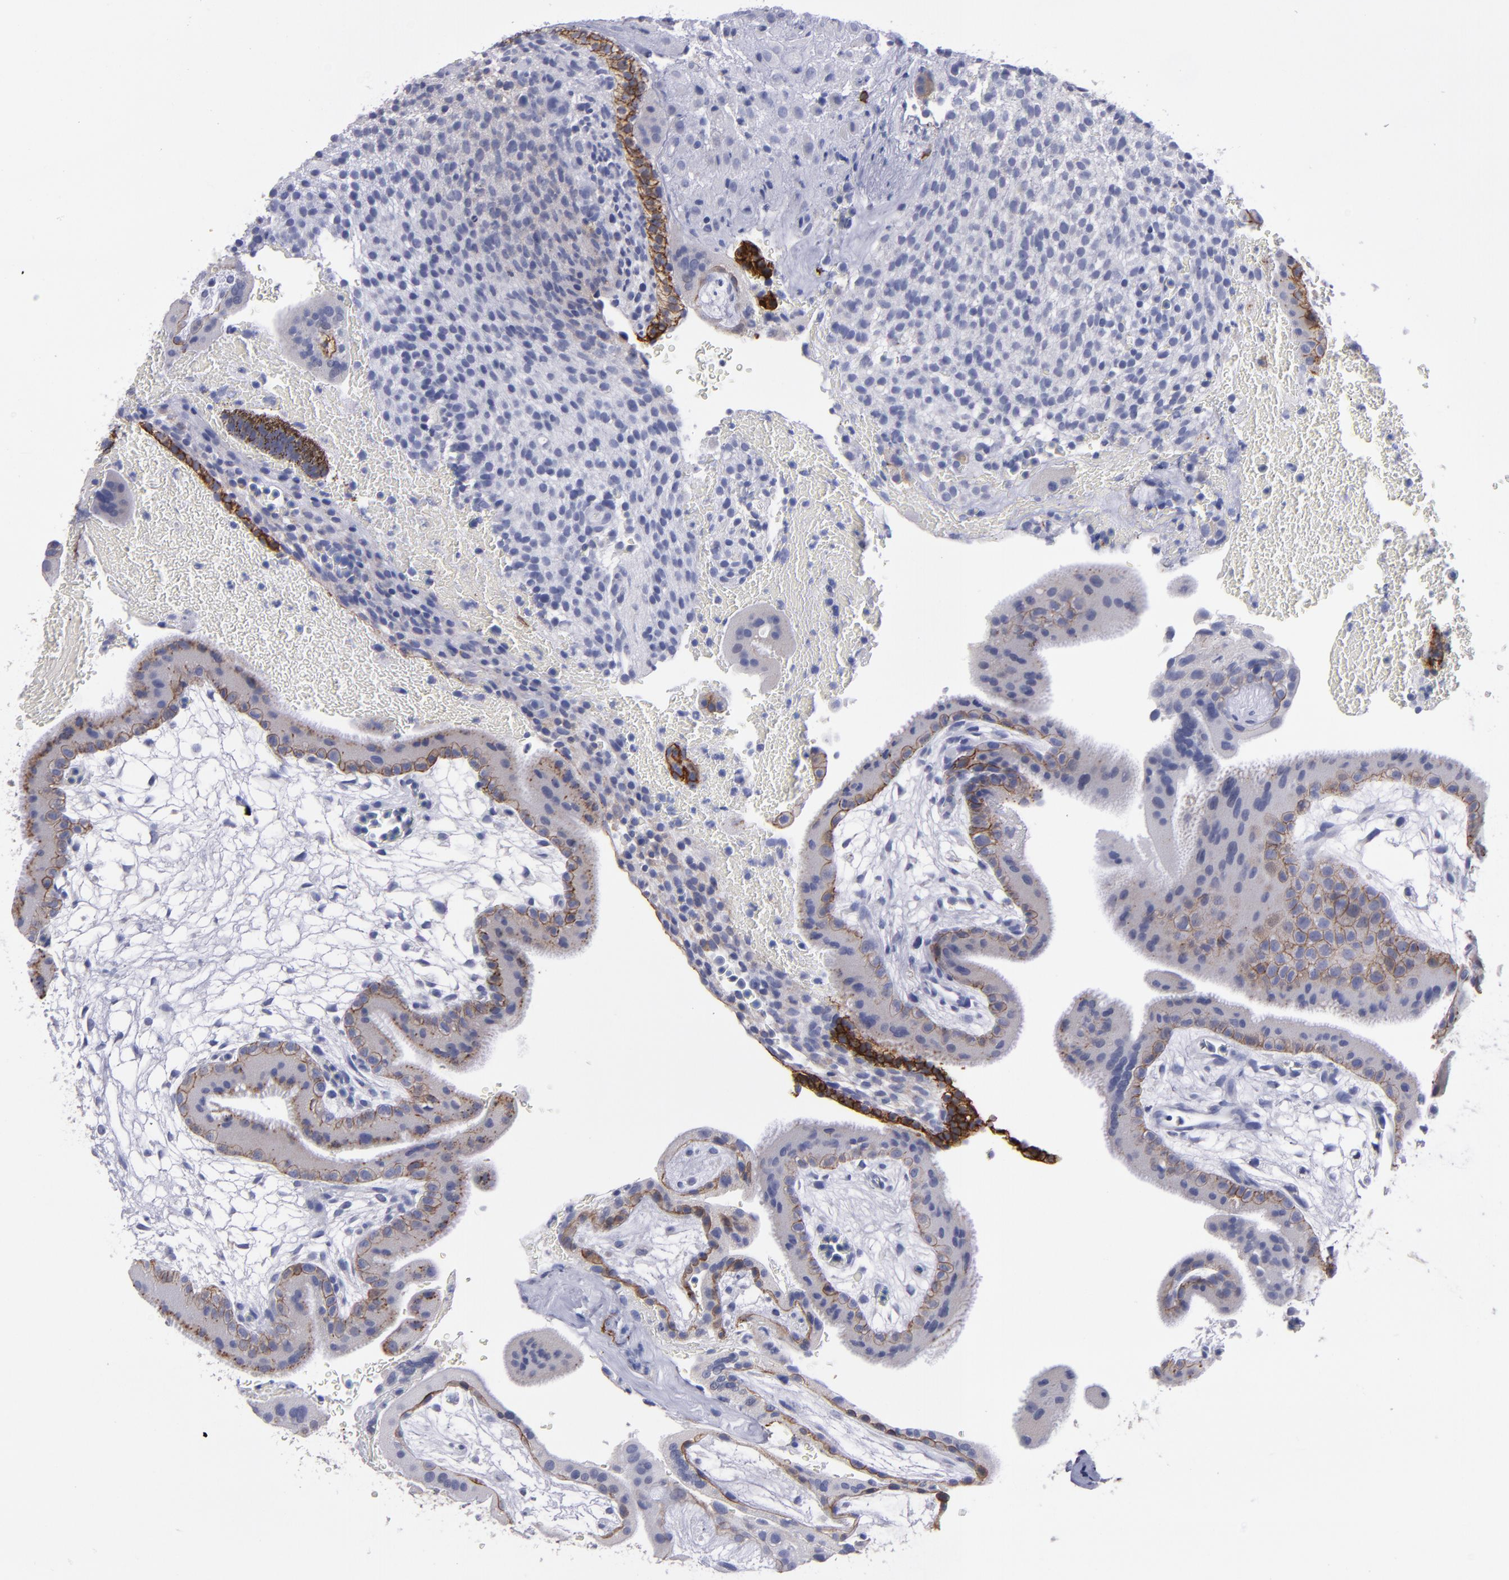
{"staining": {"intensity": "negative", "quantity": "none", "location": "none"}, "tissue": "placenta", "cell_type": "Decidual cells", "image_type": "normal", "snomed": [{"axis": "morphology", "description": "Normal tissue, NOS"}, {"axis": "topography", "description": "Placenta"}], "caption": "Decidual cells are negative for brown protein staining in unremarkable placenta. (DAB (3,3'-diaminobenzidine) IHC visualized using brightfield microscopy, high magnification).", "gene": "CDH3", "patient": {"sex": "female", "age": 19}}